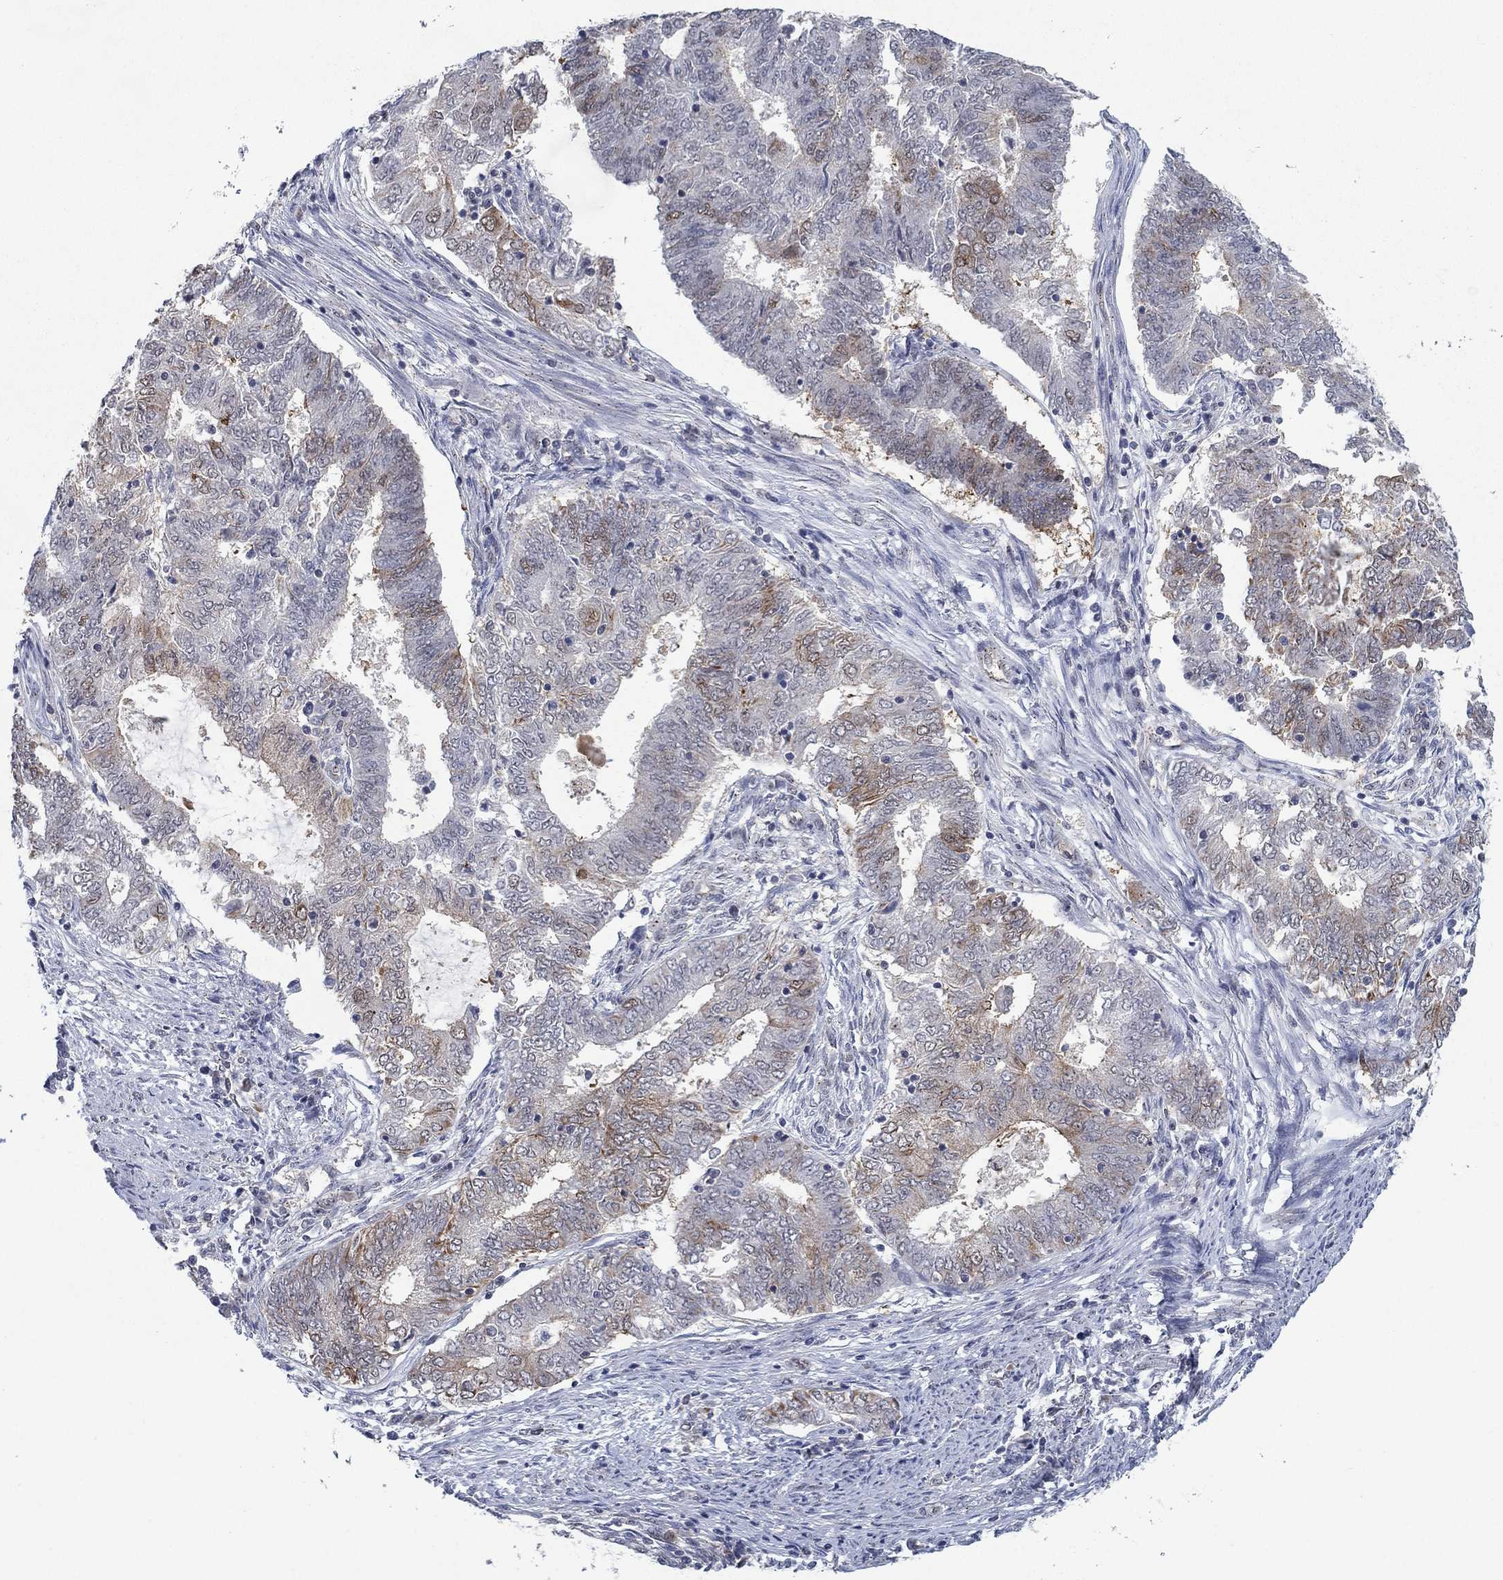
{"staining": {"intensity": "moderate", "quantity": "<25%", "location": "cytoplasmic/membranous"}, "tissue": "endometrial cancer", "cell_type": "Tumor cells", "image_type": "cancer", "snomed": [{"axis": "morphology", "description": "Adenocarcinoma, NOS"}, {"axis": "topography", "description": "Endometrium"}], "caption": "Endometrial cancer tissue exhibits moderate cytoplasmic/membranous staining in approximately <25% of tumor cells Using DAB (3,3'-diaminobenzidine) (brown) and hematoxylin (blue) stains, captured at high magnification using brightfield microscopy.", "gene": "SH3RF1", "patient": {"sex": "female", "age": 62}}